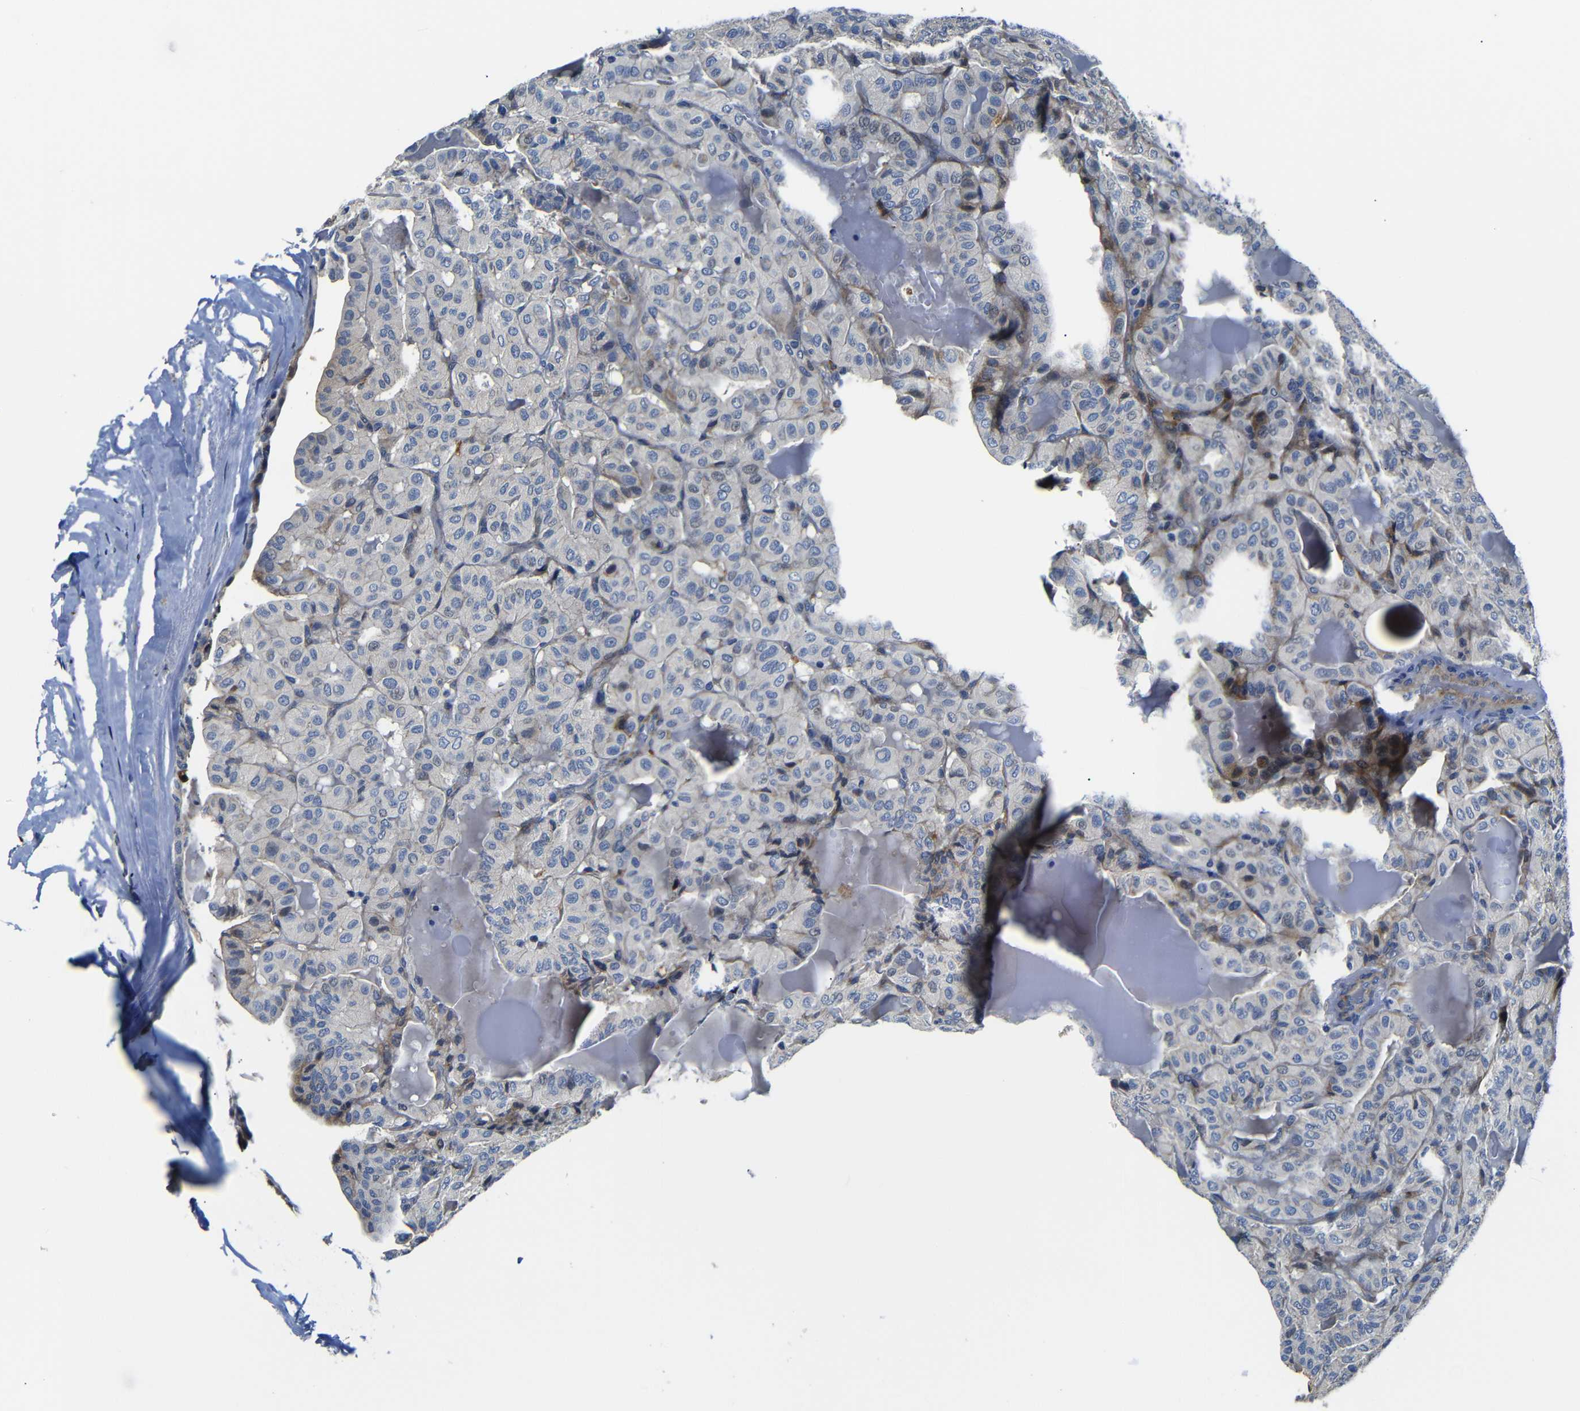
{"staining": {"intensity": "negative", "quantity": "none", "location": "none"}, "tissue": "thyroid cancer", "cell_type": "Tumor cells", "image_type": "cancer", "snomed": [{"axis": "morphology", "description": "Papillary adenocarcinoma, NOS"}, {"axis": "topography", "description": "Thyroid gland"}], "caption": "Micrograph shows no protein staining in tumor cells of papillary adenocarcinoma (thyroid) tissue. (Brightfield microscopy of DAB immunohistochemistry (IHC) at high magnification).", "gene": "AFDN", "patient": {"sex": "male", "age": 77}}